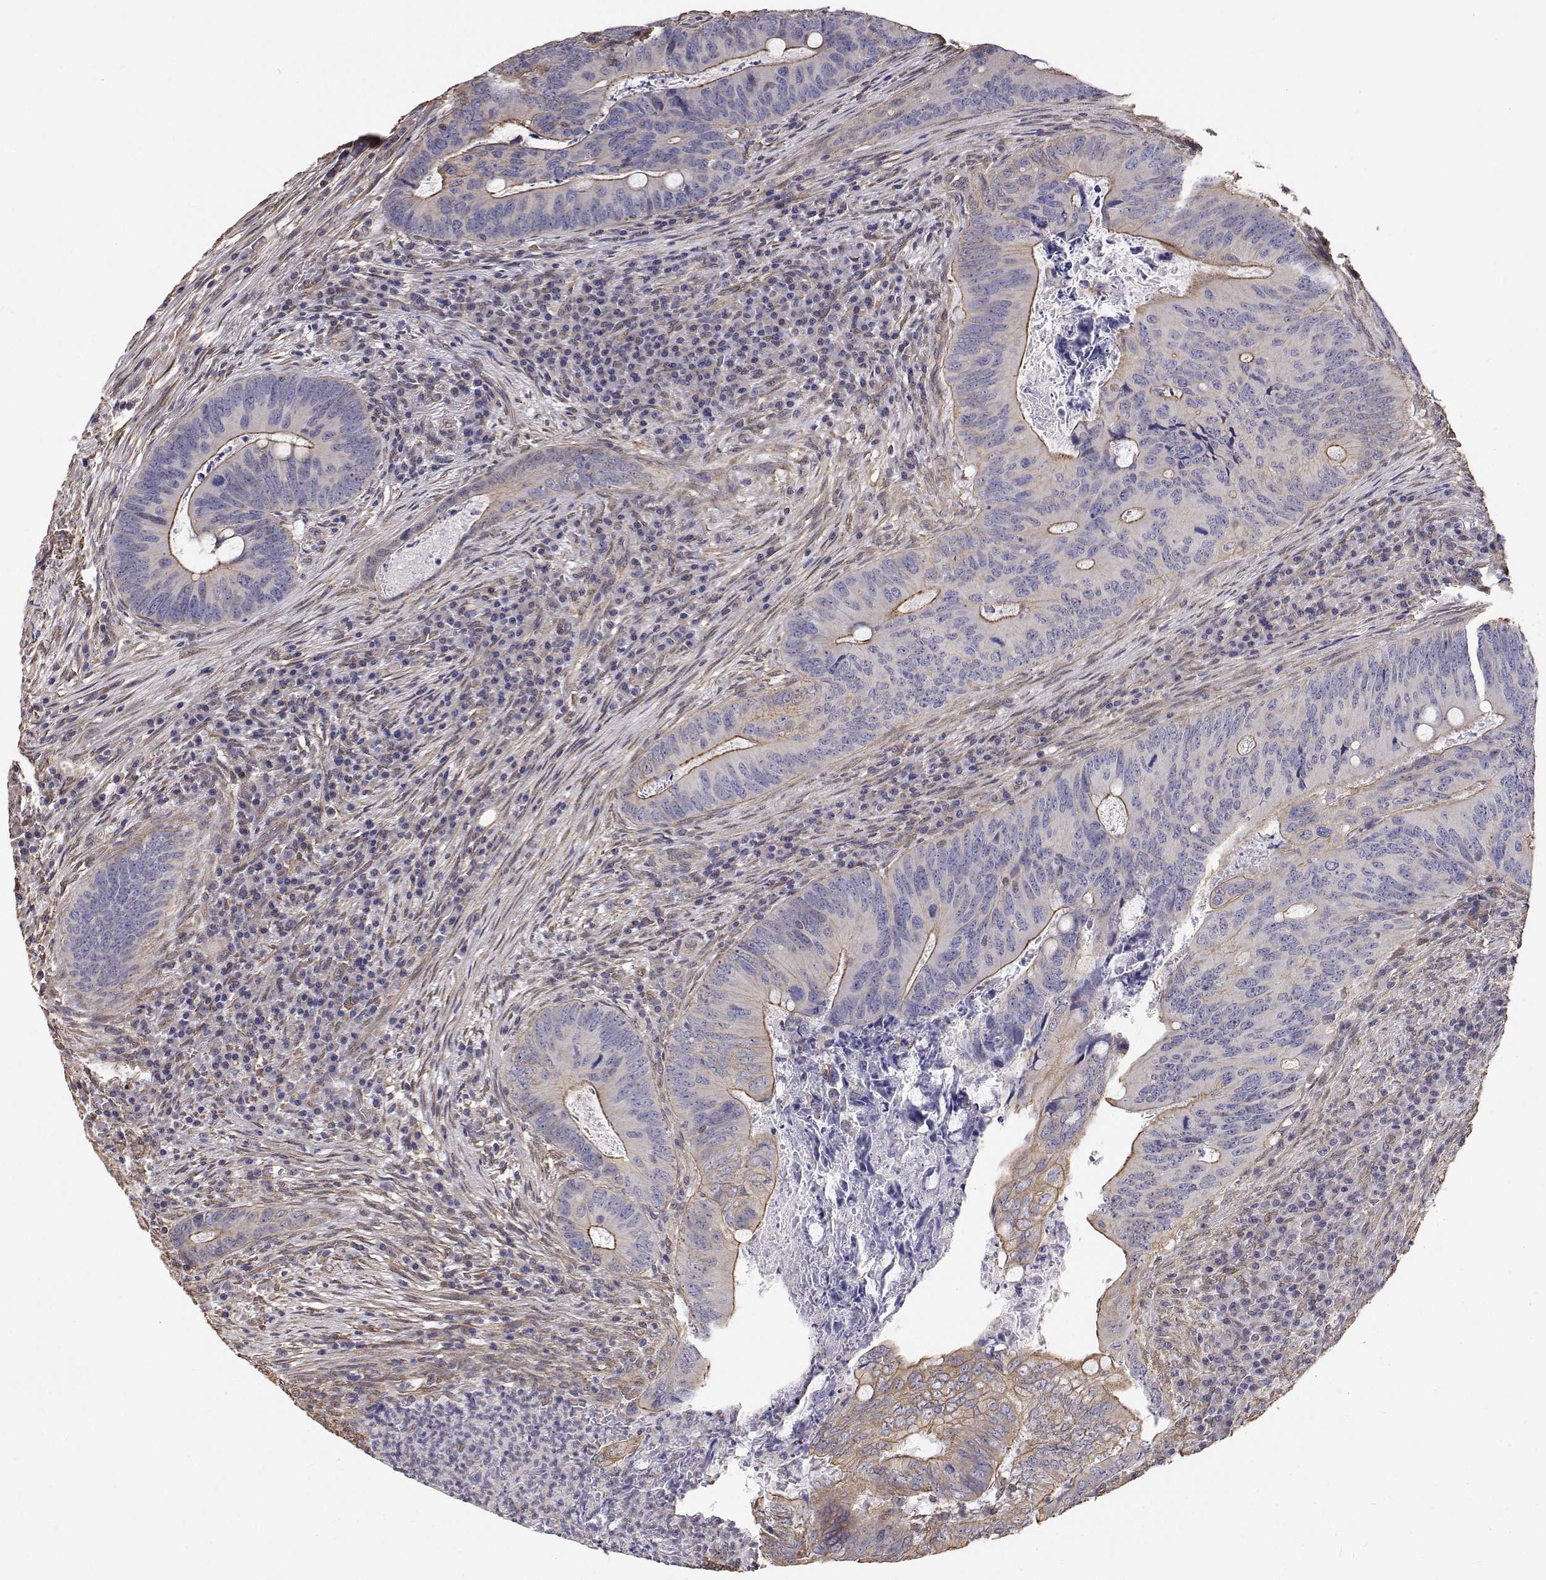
{"staining": {"intensity": "weak", "quantity": "25%-75%", "location": "cytoplasmic/membranous"}, "tissue": "colorectal cancer", "cell_type": "Tumor cells", "image_type": "cancer", "snomed": [{"axis": "morphology", "description": "Adenocarcinoma, NOS"}, {"axis": "topography", "description": "Colon"}], "caption": "IHC staining of colorectal adenocarcinoma, which exhibits low levels of weak cytoplasmic/membranous expression in approximately 25%-75% of tumor cells indicating weak cytoplasmic/membranous protein expression. The staining was performed using DAB (brown) for protein detection and nuclei were counterstained in hematoxylin (blue).", "gene": "GSDMA", "patient": {"sex": "female", "age": 74}}